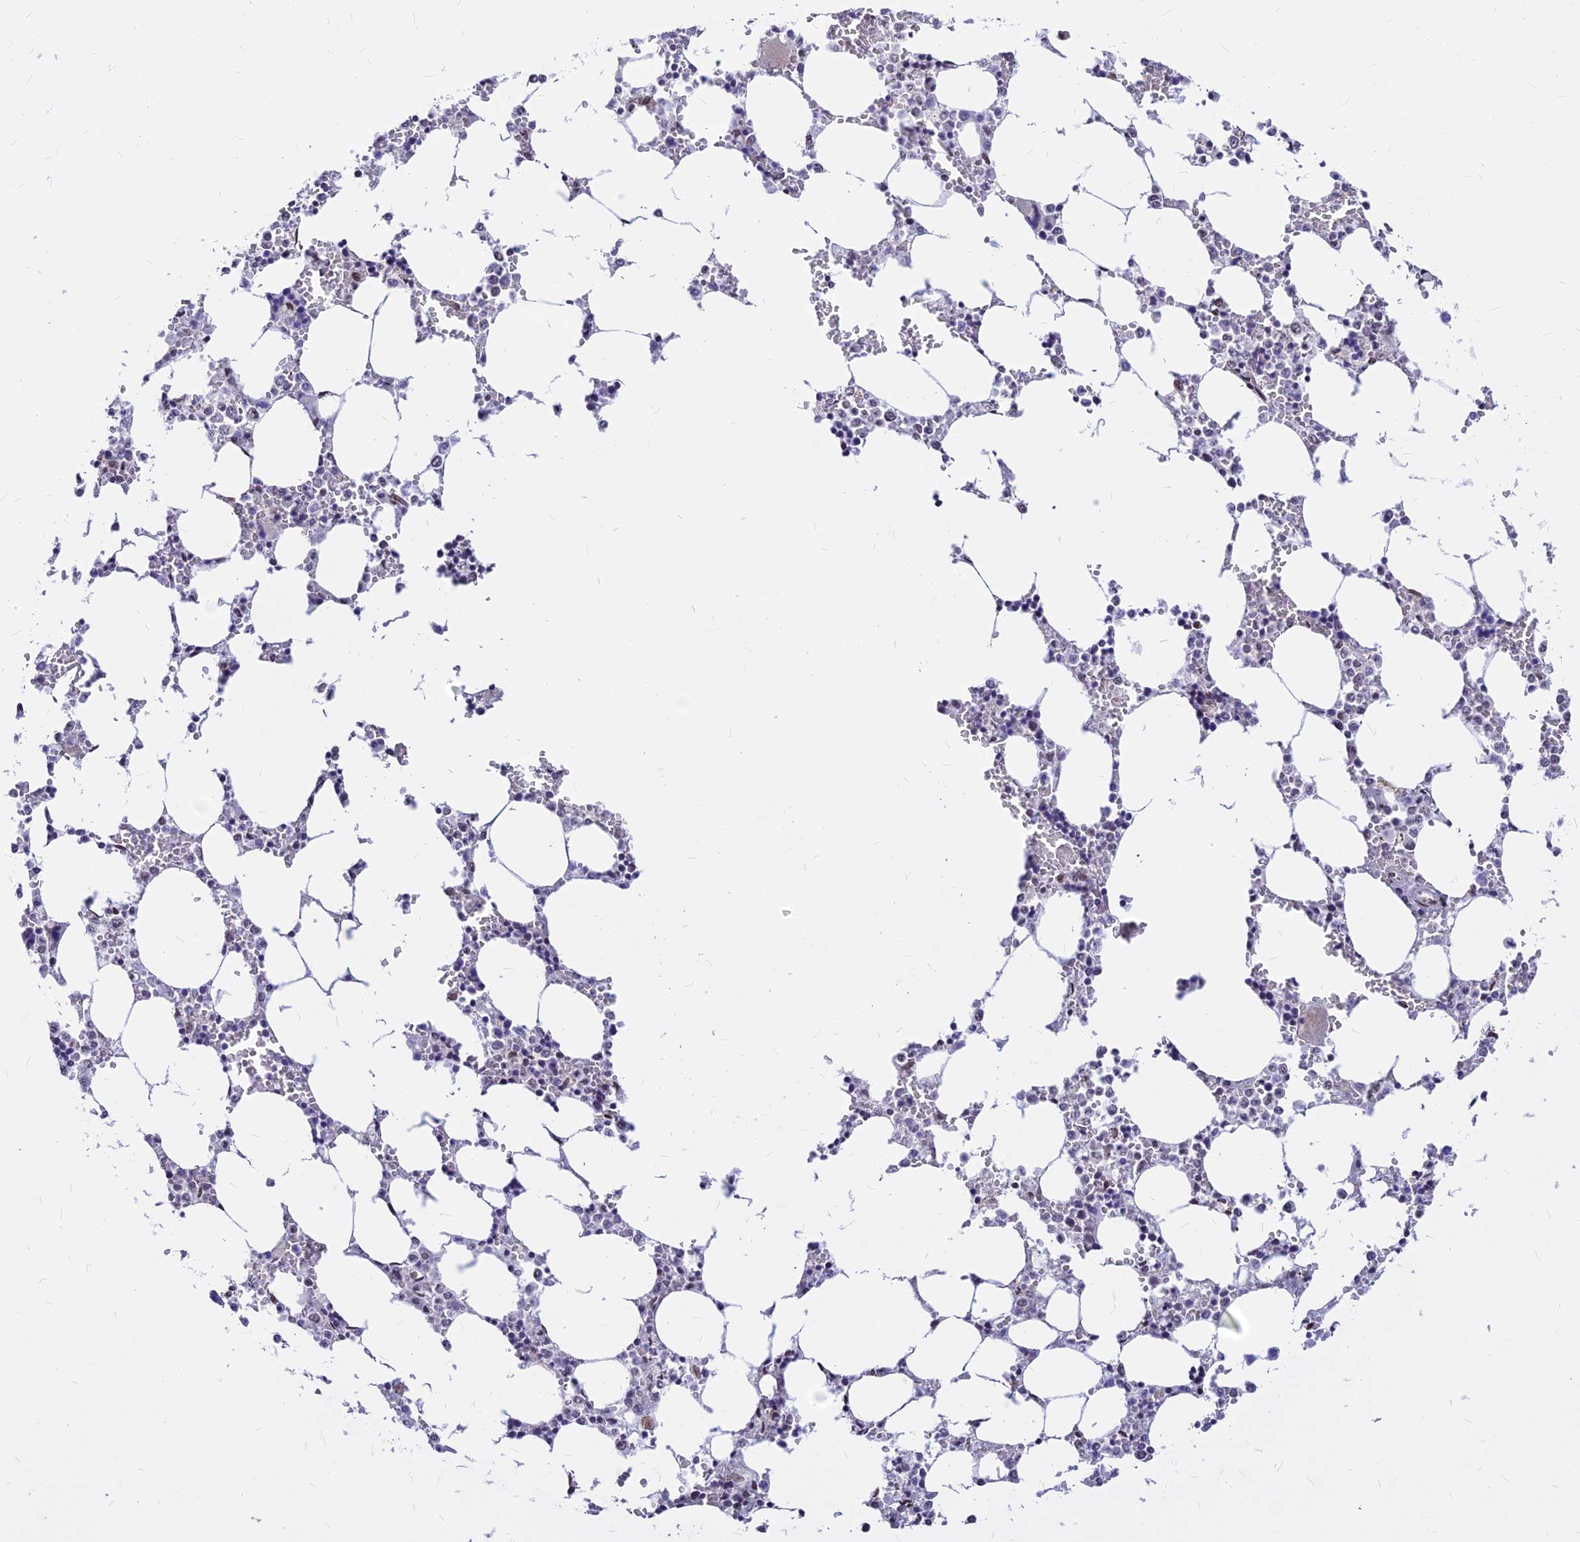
{"staining": {"intensity": "weak", "quantity": "<25%", "location": "nuclear"}, "tissue": "bone marrow", "cell_type": "Hematopoietic cells", "image_type": "normal", "snomed": [{"axis": "morphology", "description": "Normal tissue, NOS"}, {"axis": "topography", "description": "Bone marrow"}], "caption": "An image of human bone marrow is negative for staining in hematopoietic cells. The staining is performed using DAB (3,3'-diaminobenzidine) brown chromogen with nuclei counter-stained in using hematoxylin.", "gene": "KCTD13", "patient": {"sex": "male", "age": 64}}